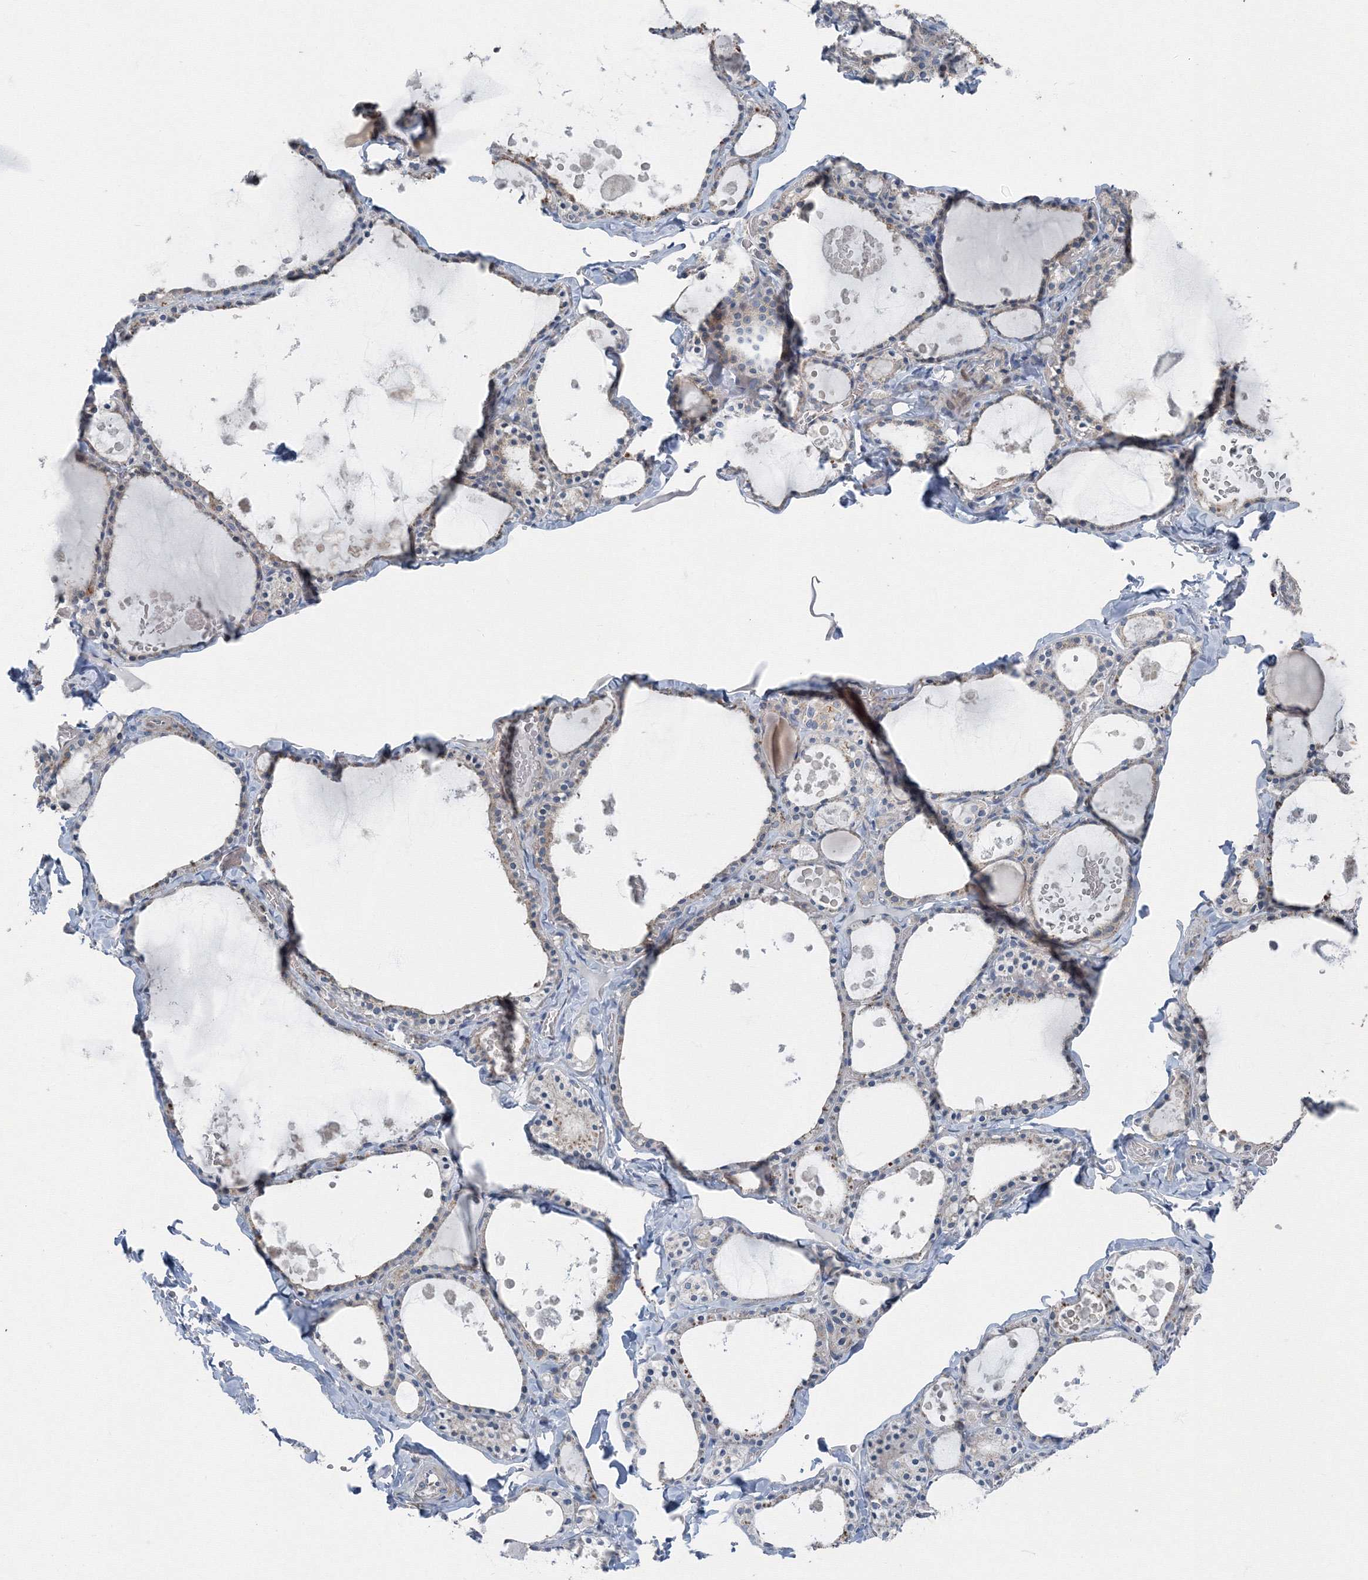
{"staining": {"intensity": "negative", "quantity": "none", "location": "none"}, "tissue": "thyroid gland", "cell_type": "Glandular cells", "image_type": "normal", "snomed": [{"axis": "morphology", "description": "Normal tissue, NOS"}, {"axis": "topography", "description": "Thyroid gland"}], "caption": "This is an IHC histopathology image of normal human thyroid gland. There is no expression in glandular cells.", "gene": "AASDH", "patient": {"sex": "male", "age": 56}}